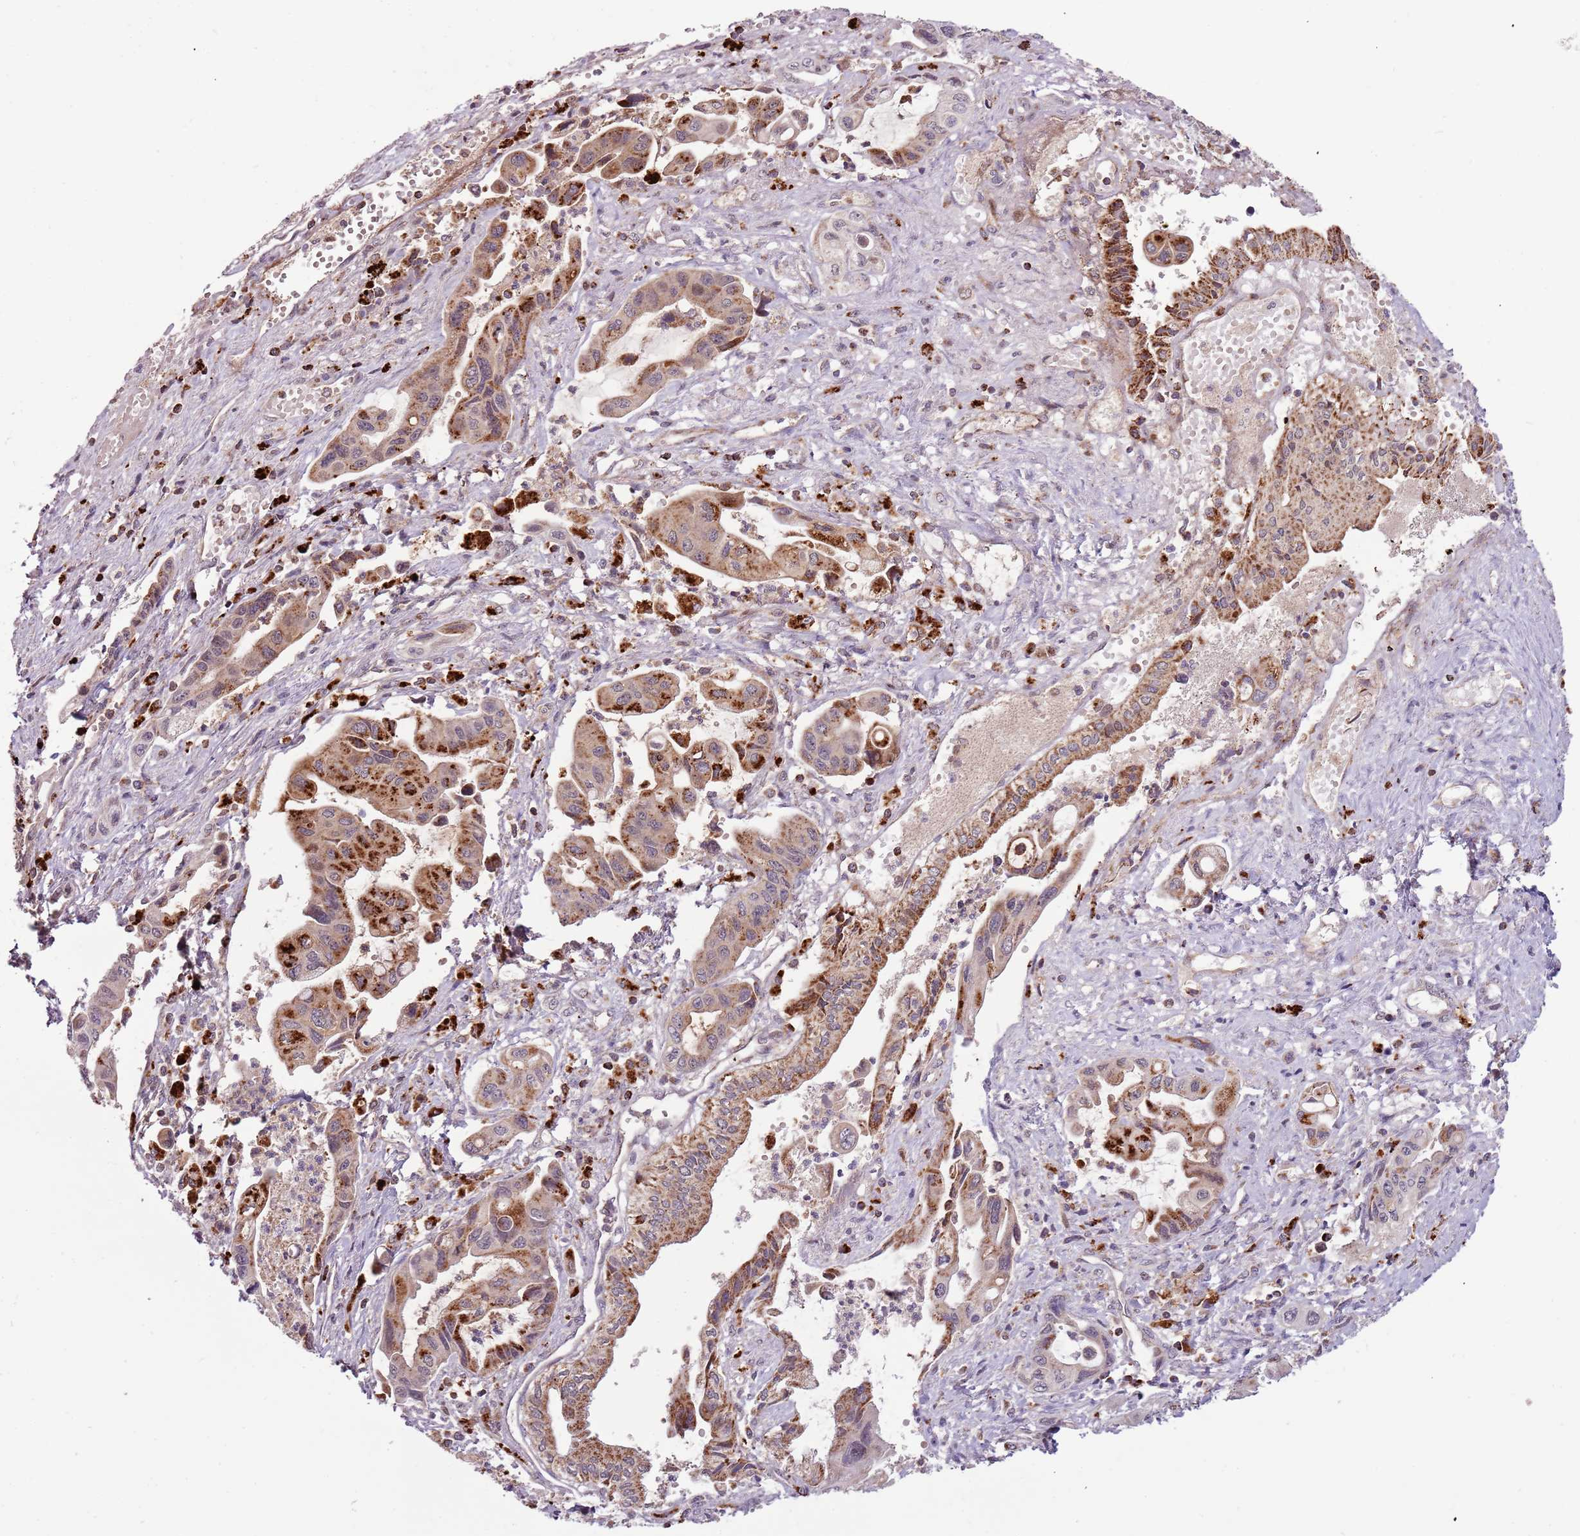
{"staining": {"intensity": "moderate", "quantity": ">75%", "location": "cytoplasmic/membranous"}, "tissue": "pancreatic cancer", "cell_type": "Tumor cells", "image_type": "cancer", "snomed": [{"axis": "morphology", "description": "Adenocarcinoma, NOS"}, {"axis": "topography", "description": "Pancreas"}], "caption": "Tumor cells exhibit moderate cytoplasmic/membranous positivity in approximately >75% of cells in adenocarcinoma (pancreatic). The staining was performed using DAB (3,3'-diaminobenzidine) to visualize the protein expression in brown, while the nuclei were stained in blue with hematoxylin (Magnification: 20x).", "gene": "ULK3", "patient": {"sex": "female", "age": 50}}